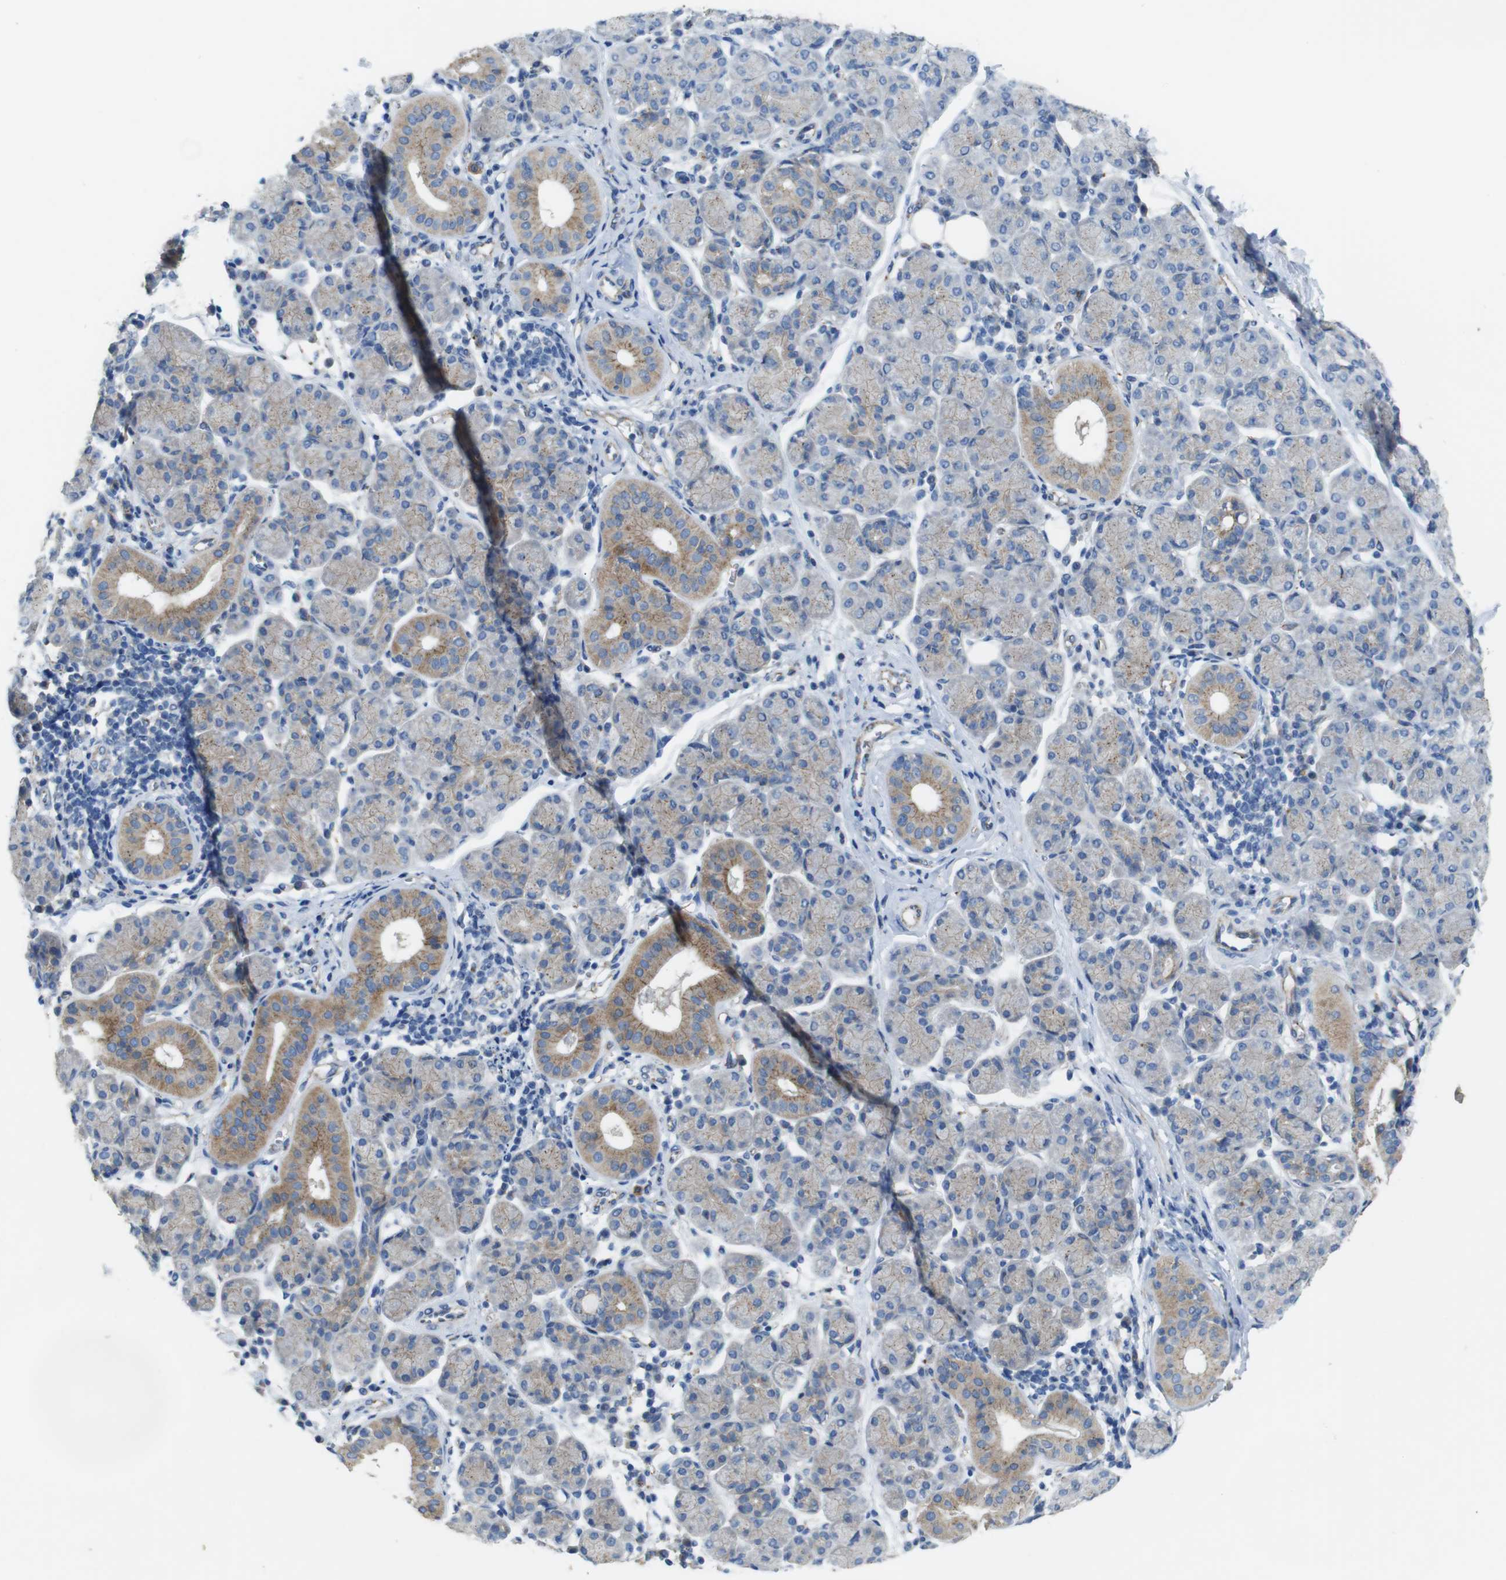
{"staining": {"intensity": "weak", "quantity": "<25%", "location": "cytoplasmic/membranous"}, "tissue": "salivary gland", "cell_type": "Glandular cells", "image_type": "normal", "snomed": [{"axis": "morphology", "description": "Normal tissue, NOS"}, {"axis": "morphology", "description": "Inflammation, NOS"}, {"axis": "topography", "description": "Lymph node"}, {"axis": "topography", "description": "Salivary gland"}], "caption": "The IHC photomicrograph has no significant staining in glandular cells of salivary gland.", "gene": "NHLRC3", "patient": {"sex": "male", "age": 3}}